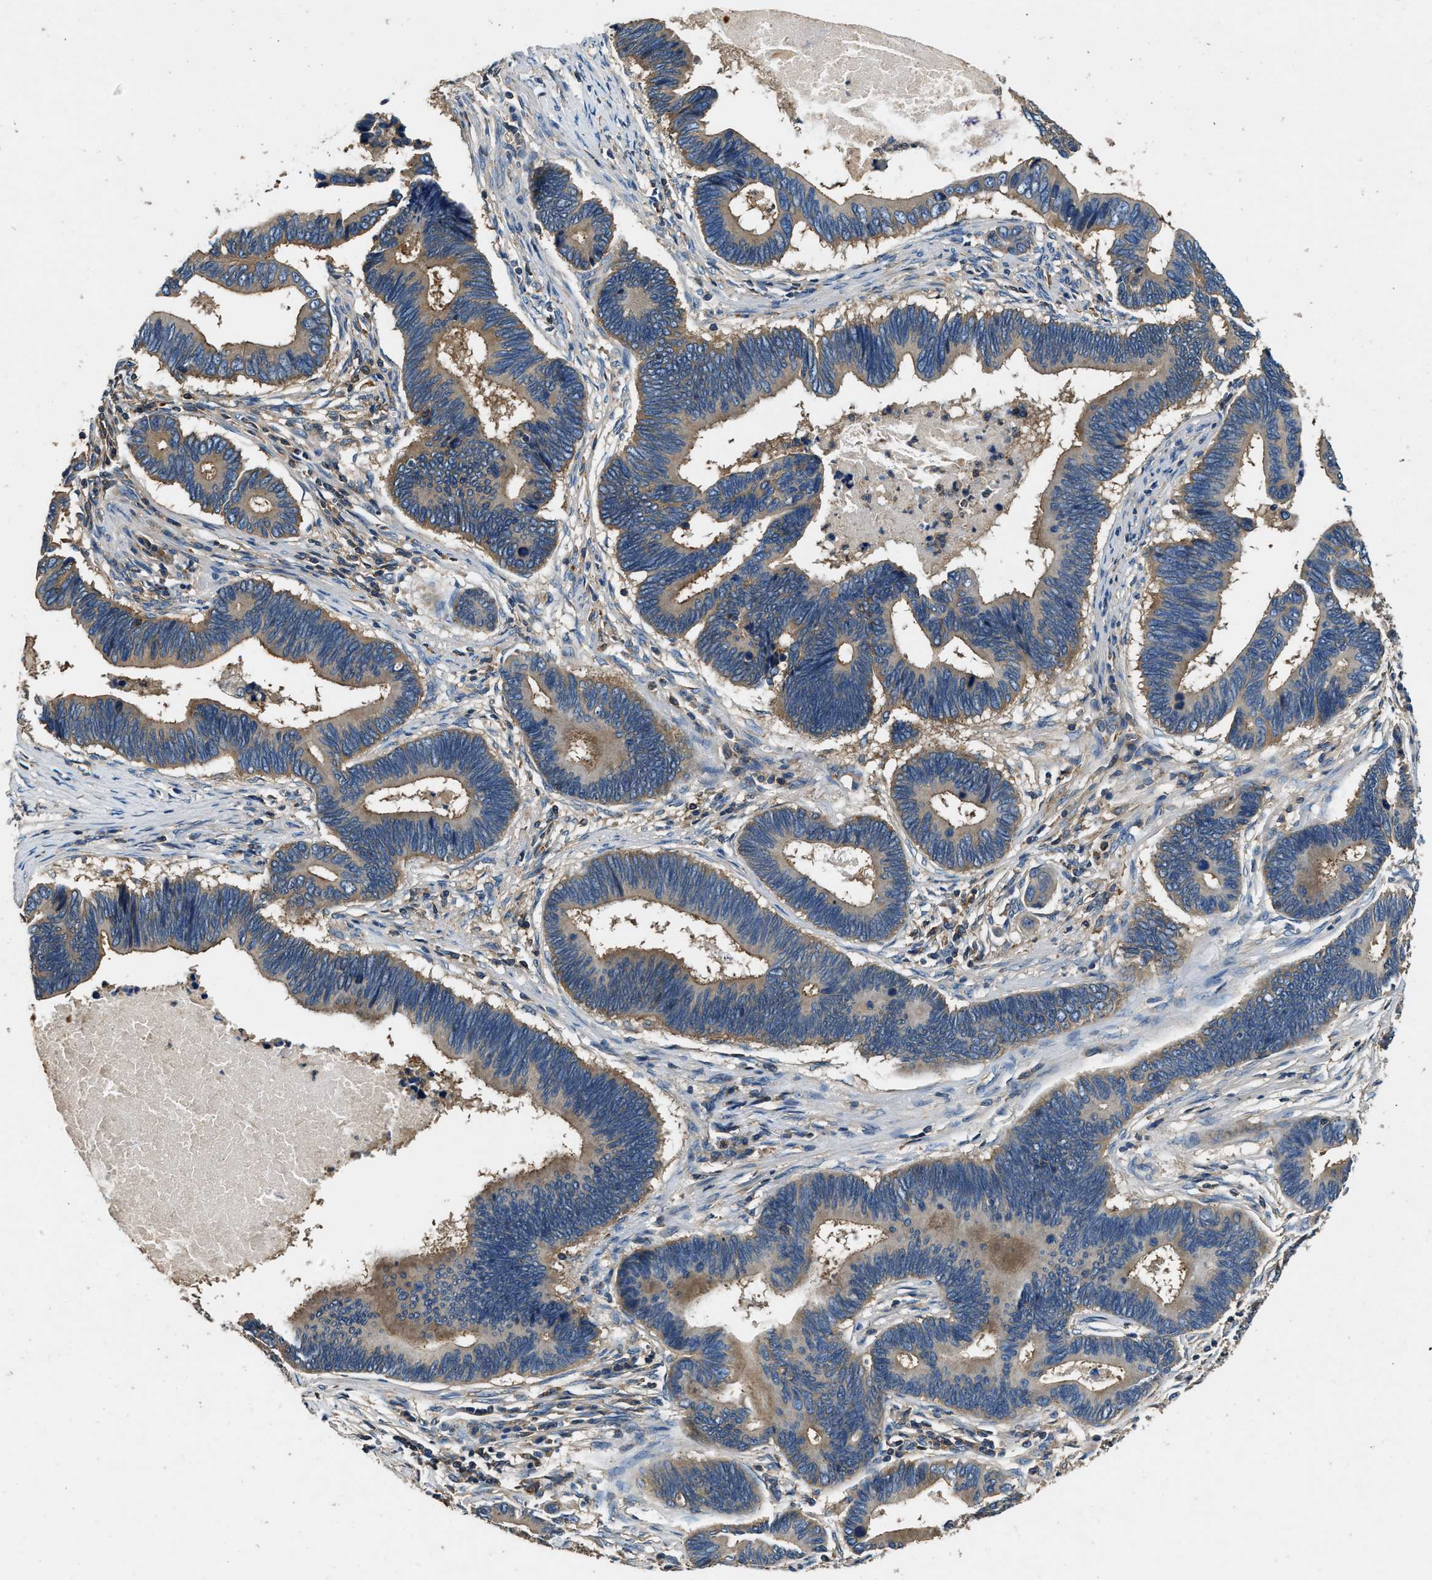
{"staining": {"intensity": "moderate", "quantity": ">75%", "location": "cytoplasmic/membranous"}, "tissue": "pancreatic cancer", "cell_type": "Tumor cells", "image_type": "cancer", "snomed": [{"axis": "morphology", "description": "Adenocarcinoma, NOS"}, {"axis": "topography", "description": "Pancreas"}], "caption": "Human pancreatic adenocarcinoma stained for a protein (brown) displays moderate cytoplasmic/membranous positive expression in approximately >75% of tumor cells.", "gene": "BLOC1S1", "patient": {"sex": "female", "age": 70}}